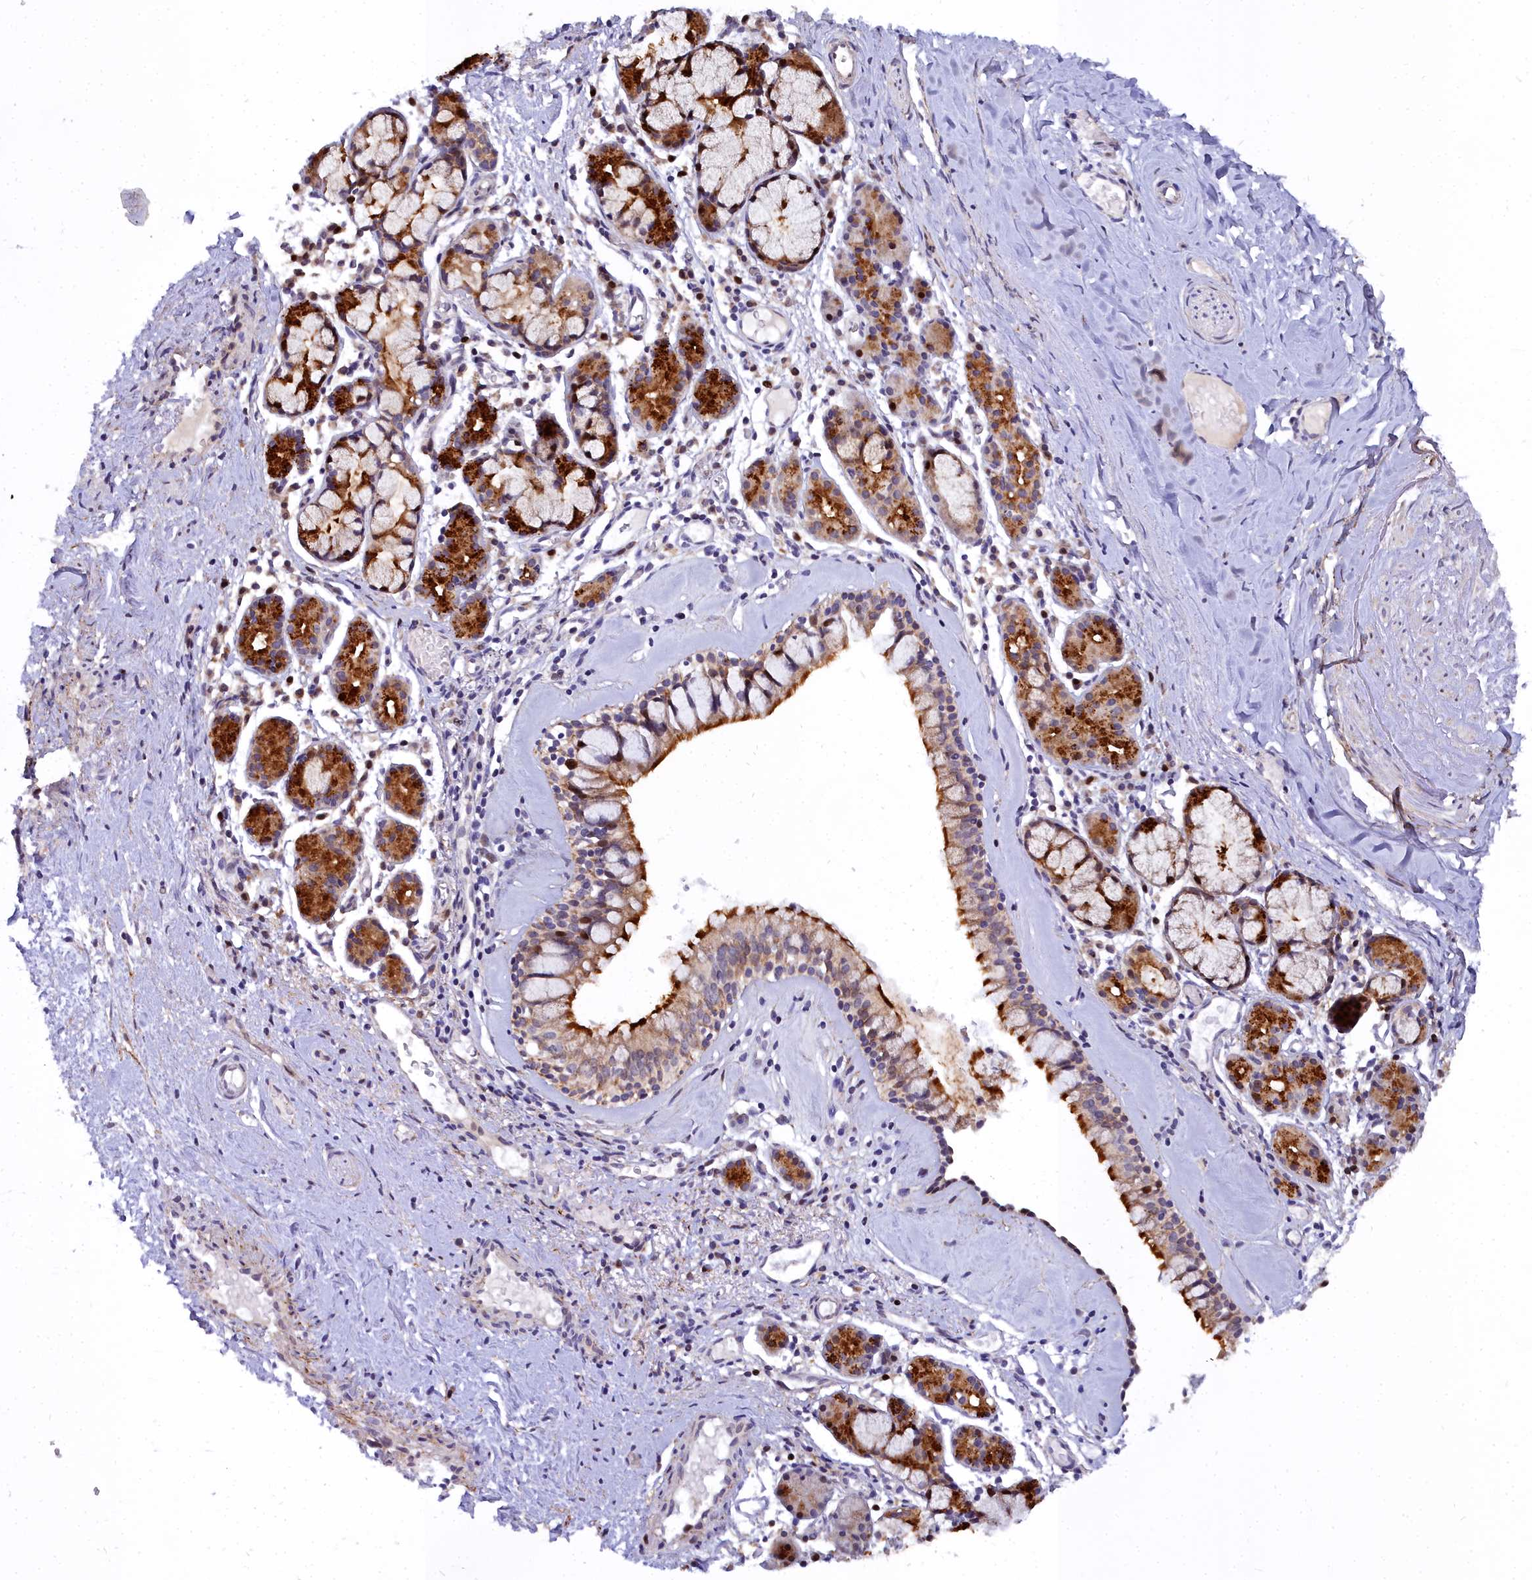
{"staining": {"intensity": "strong", "quantity": "25%-75%", "location": "cytoplasmic/membranous"}, "tissue": "nasopharynx", "cell_type": "Respiratory epithelial cells", "image_type": "normal", "snomed": [{"axis": "morphology", "description": "Normal tissue, NOS"}, {"axis": "topography", "description": "Nasopharynx"}], "caption": "Nasopharynx stained for a protein (brown) reveals strong cytoplasmic/membranous positive staining in about 25%-75% of respiratory epithelial cells.", "gene": "MRPS11", "patient": {"sex": "male", "age": 82}}